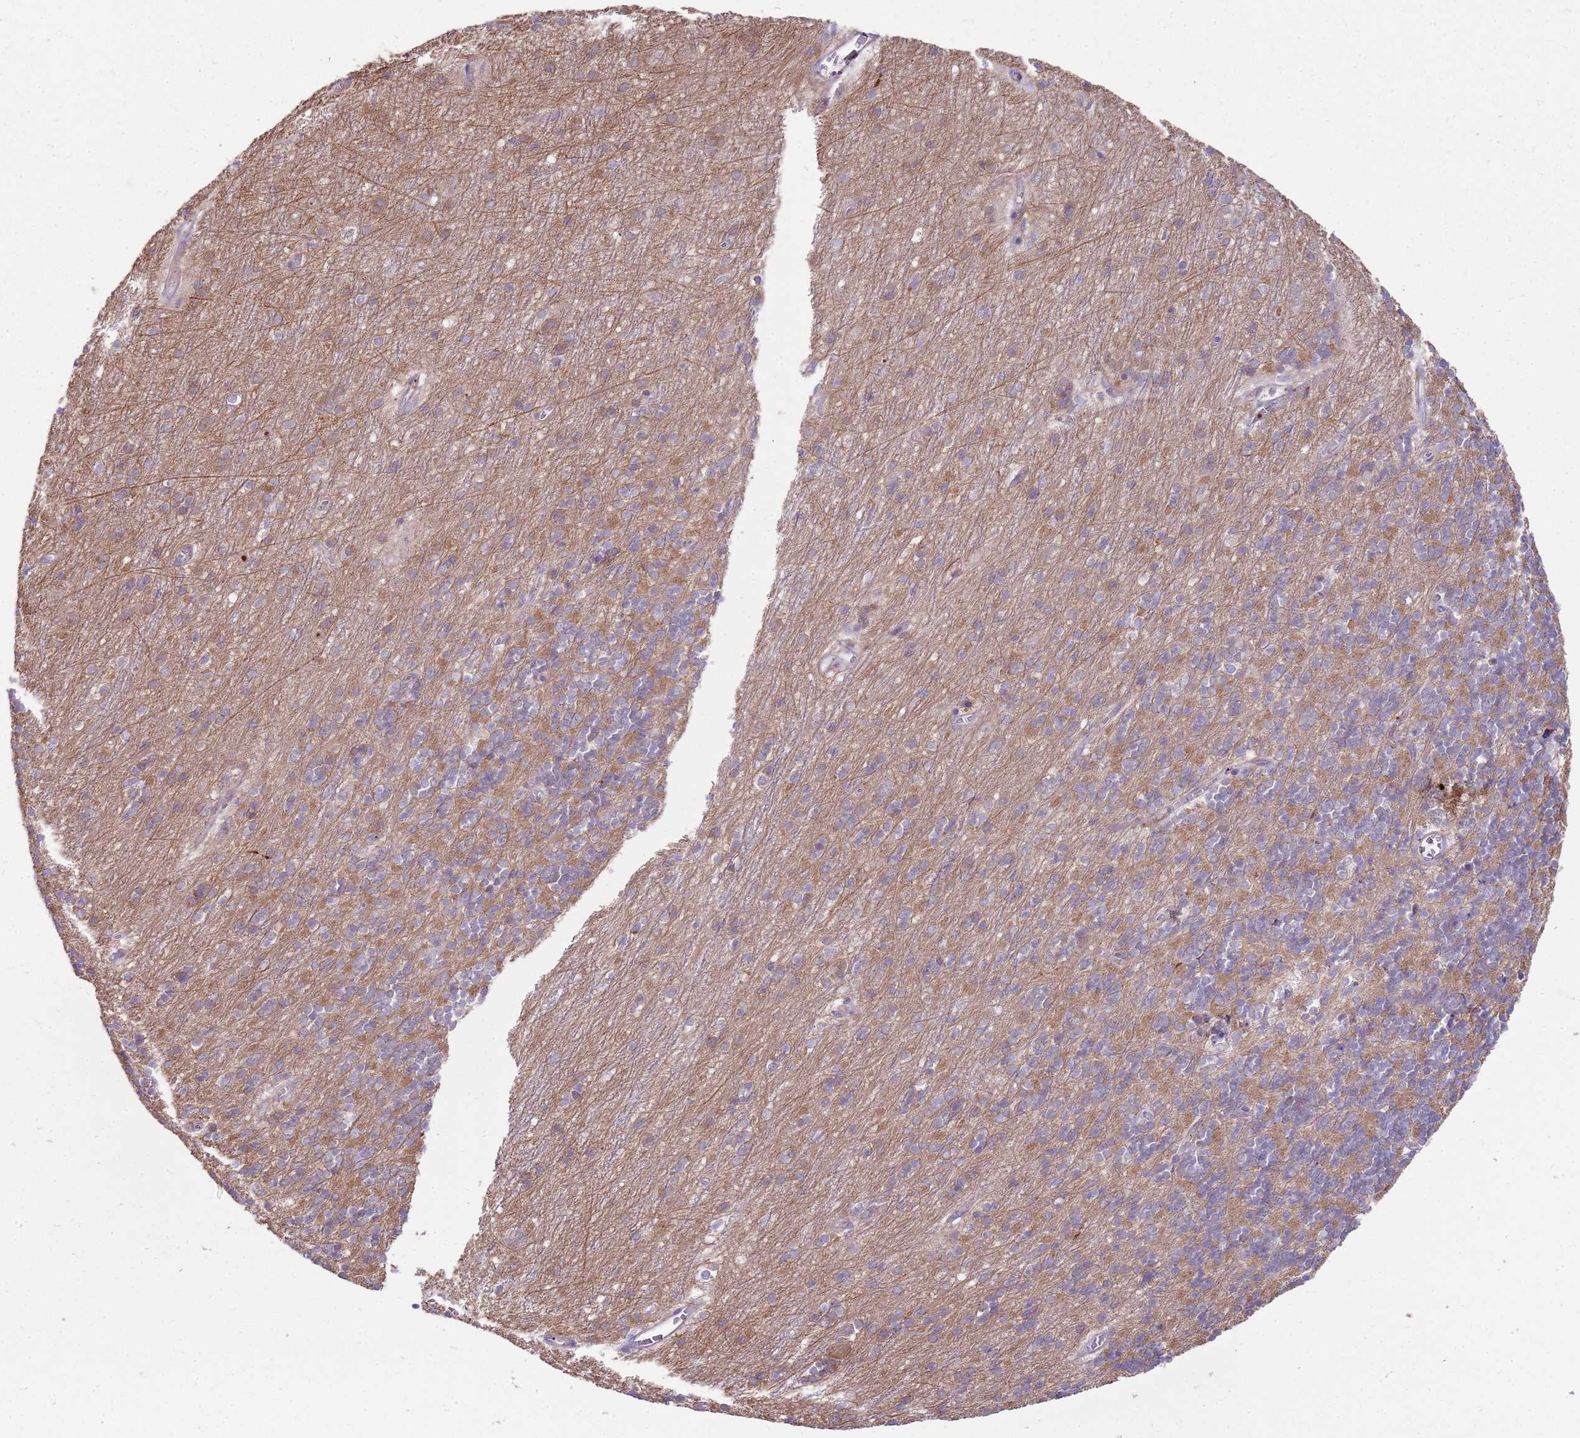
{"staining": {"intensity": "moderate", "quantity": "25%-75%", "location": "cytoplasmic/membranous"}, "tissue": "cerebellum", "cell_type": "Cells in granular layer", "image_type": "normal", "snomed": [{"axis": "morphology", "description": "Normal tissue, NOS"}, {"axis": "topography", "description": "Cerebellum"}], "caption": "Moderate cytoplasmic/membranous expression is present in approximately 25%-75% of cells in granular layer in unremarkable cerebellum. Using DAB (brown) and hematoxylin (blue) stains, captured at high magnification using brightfield microscopy.", "gene": "EMC1", "patient": {"sex": "male", "age": 54}}